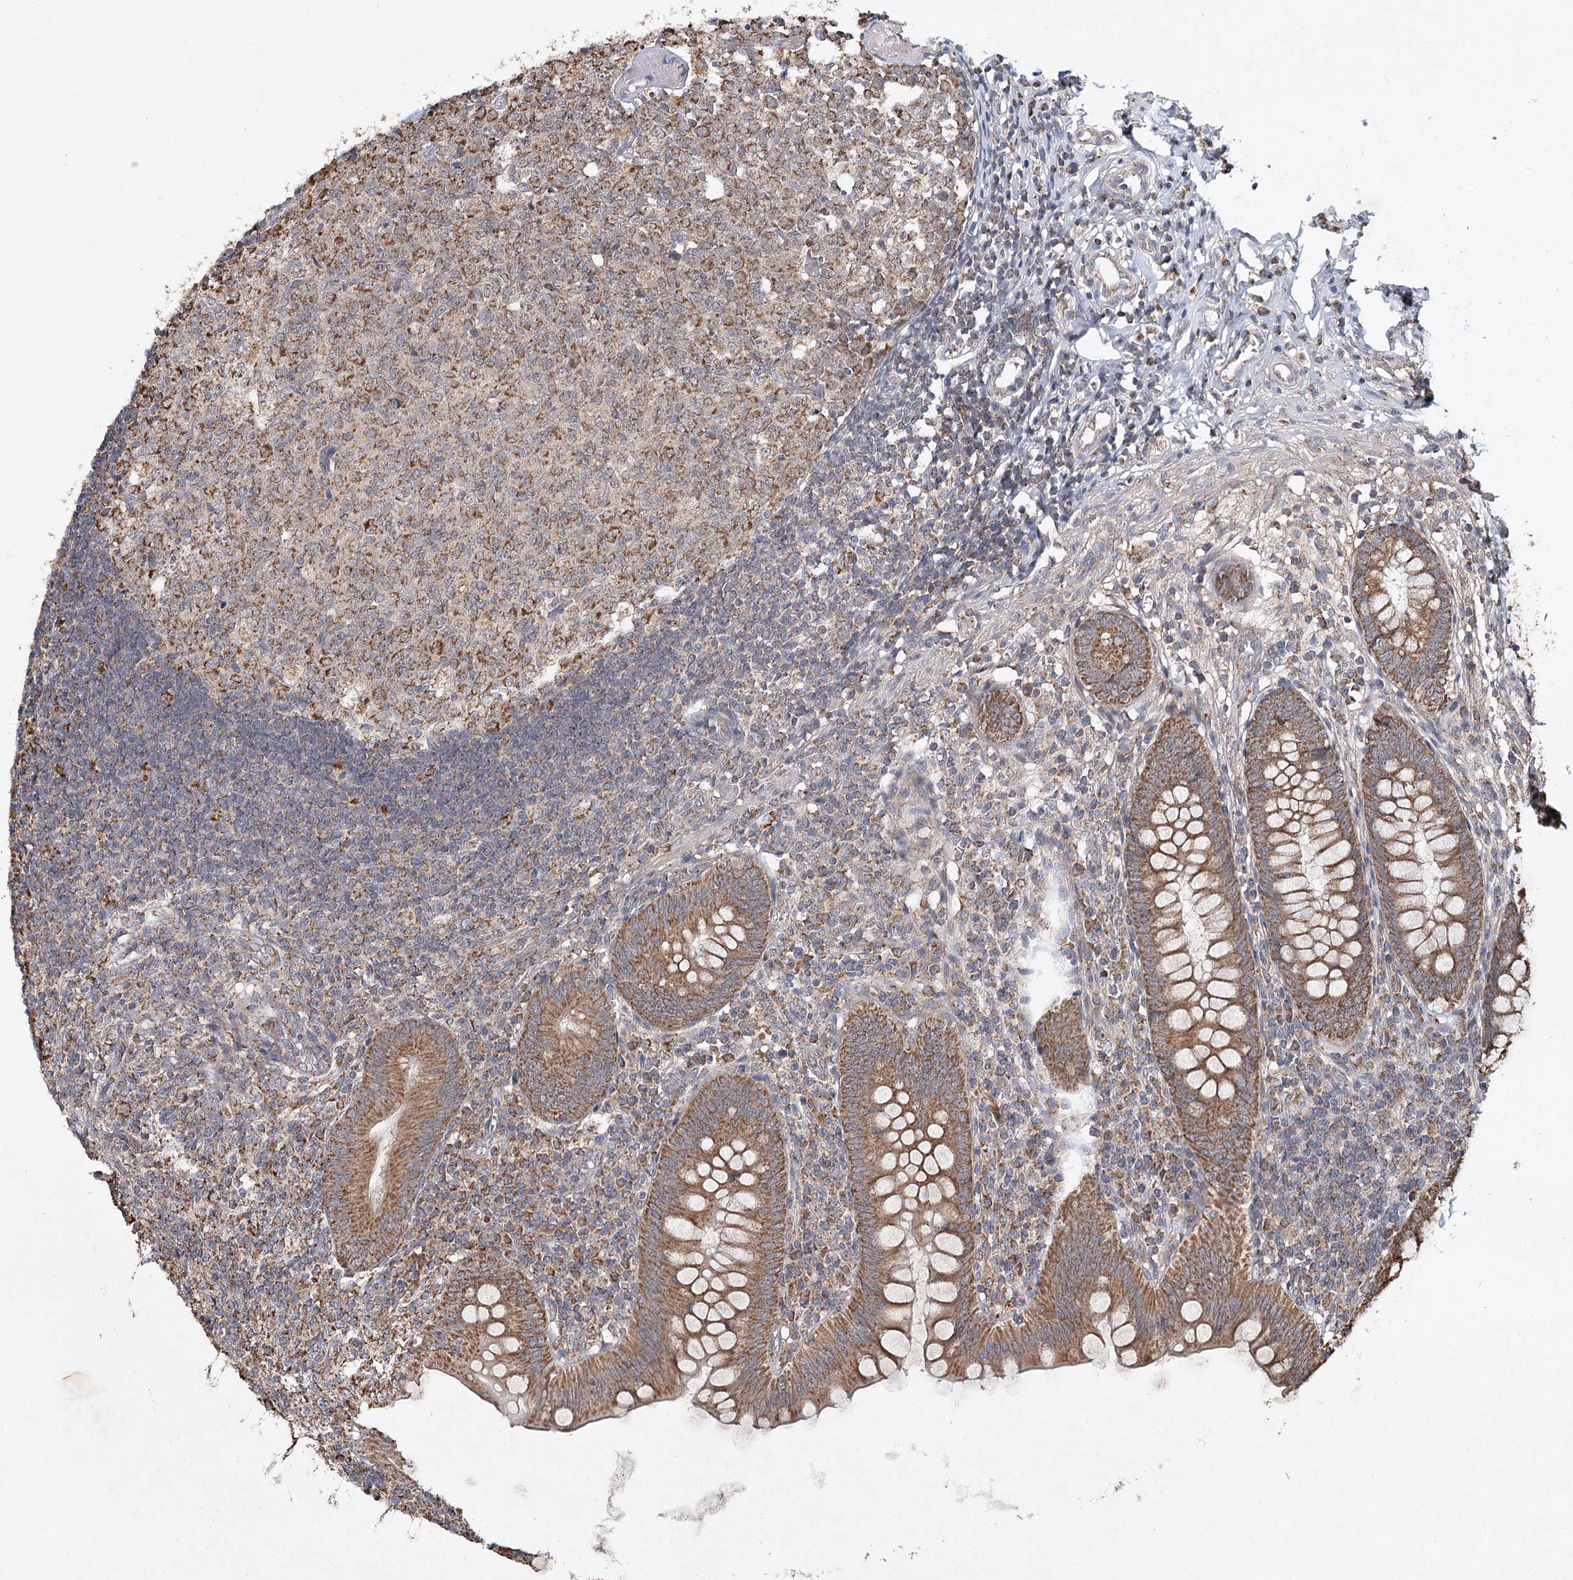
{"staining": {"intensity": "moderate", "quantity": ">75%", "location": "cytoplasmic/membranous"}, "tissue": "appendix", "cell_type": "Glandular cells", "image_type": "normal", "snomed": [{"axis": "morphology", "description": "Normal tissue, NOS"}, {"axis": "topography", "description": "Appendix"}], "caption": "A brown stain shows moderate cytoplasmic/membranous staining of a protein in glandular cells of unremarkable appendix. (IHC, brightfield microscopy, high magnification).", "gene": "PIK3CB", "patient": {"sex": "male", "age": 14}}